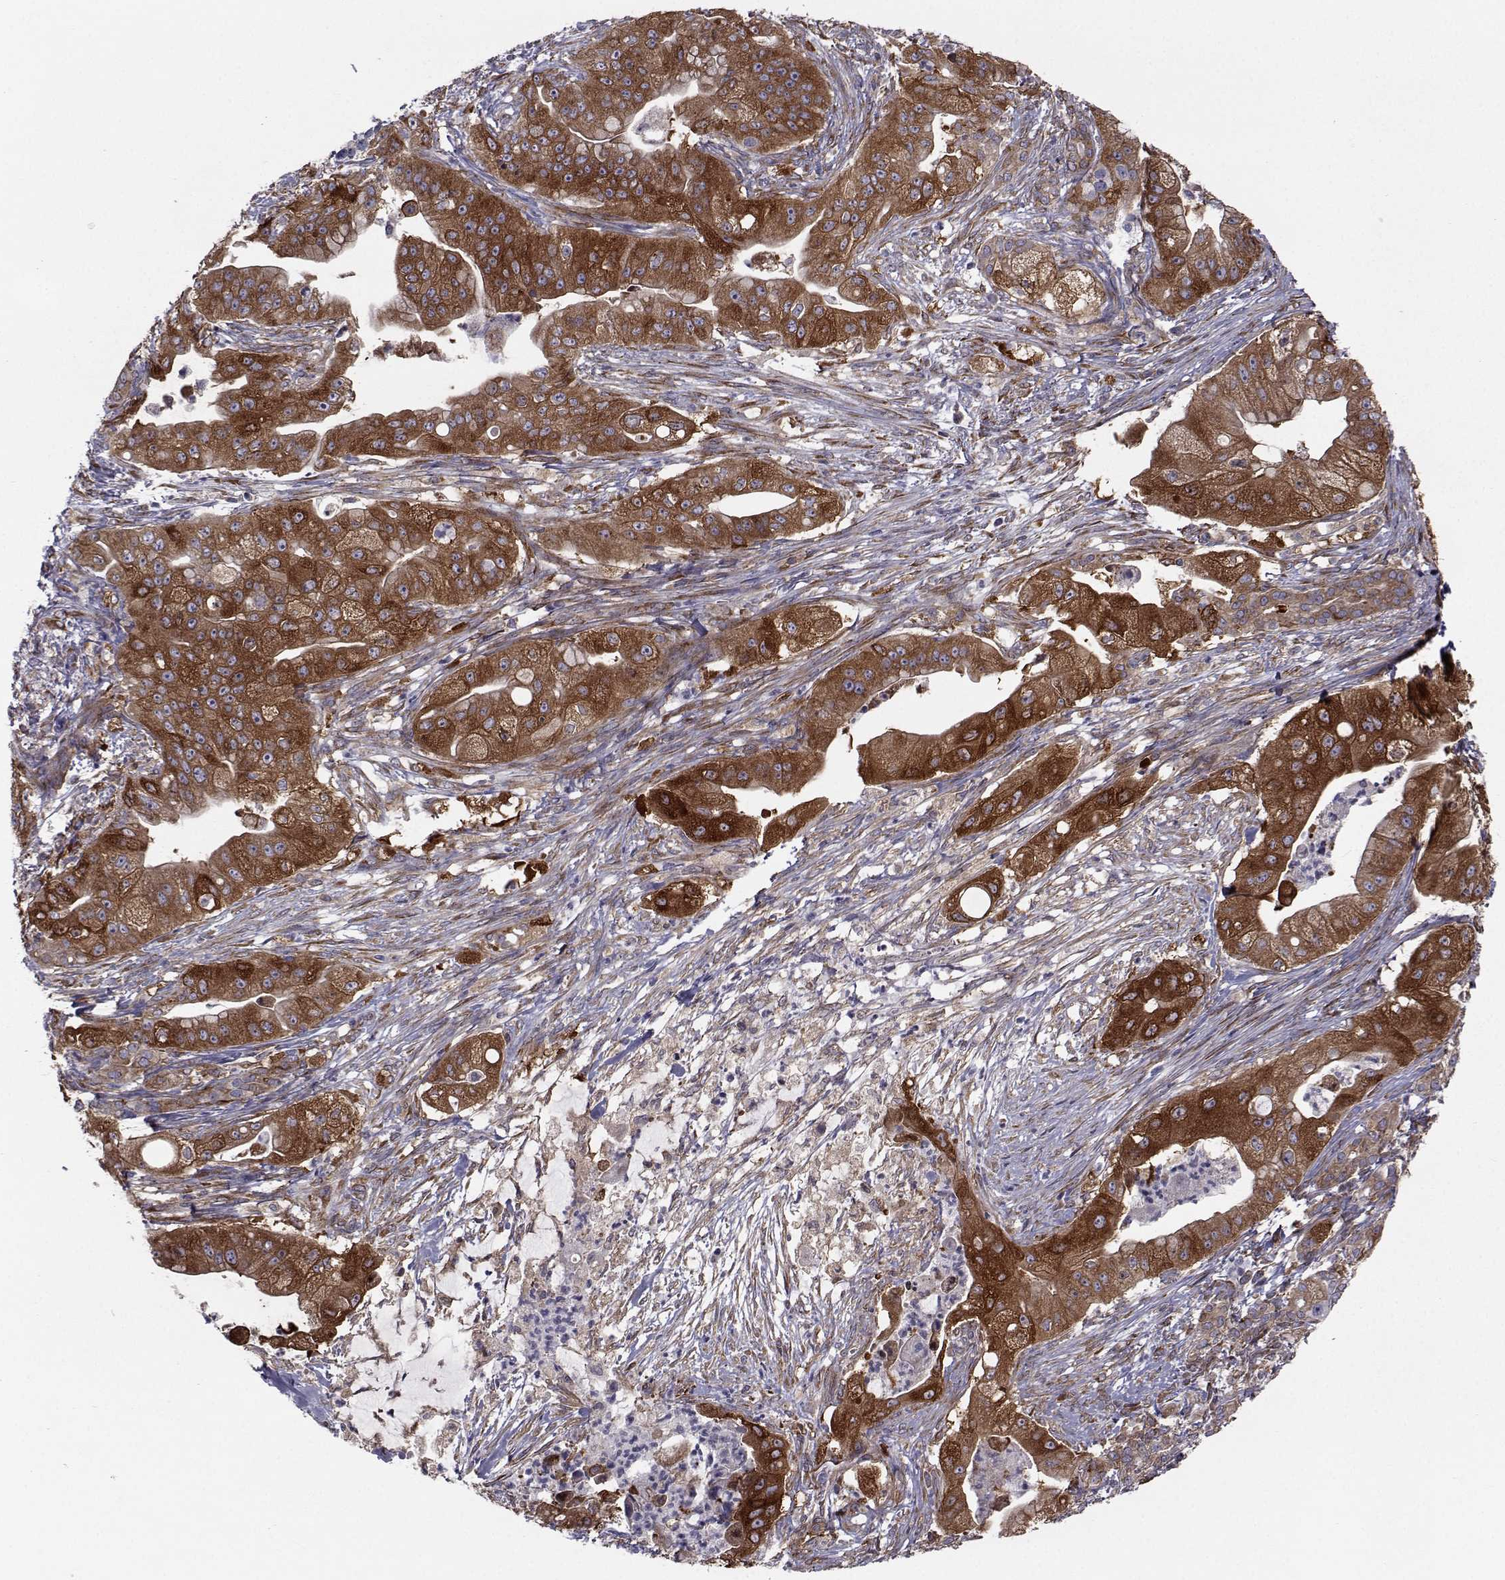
{"staining": {"intensity": "strong", "quantity": ">75%", "location": "cytoplasmic/membranous"}, "tissue": "pancreatic cancer", "cell_type": "Tumor cells", "image_type": "cancer", "snomed": [{"axis": "morphology", "description": "Normal tissue, NOS"}, {"axis": "morphology", "description": "Inflammation, NOS"}, {"axis": "morphology", "description": "Adenocarcinoma, NOS"}, {"axis": "topography", "description": "Pancreas"}], "caption": "An image of pancreatic adenocarcinoma stained for a protein displays strong cytoplasmic/membranous brown staining in tumor cells.", "gene": "TRIP10", "patient": {"sex": "male", "age": 57}}